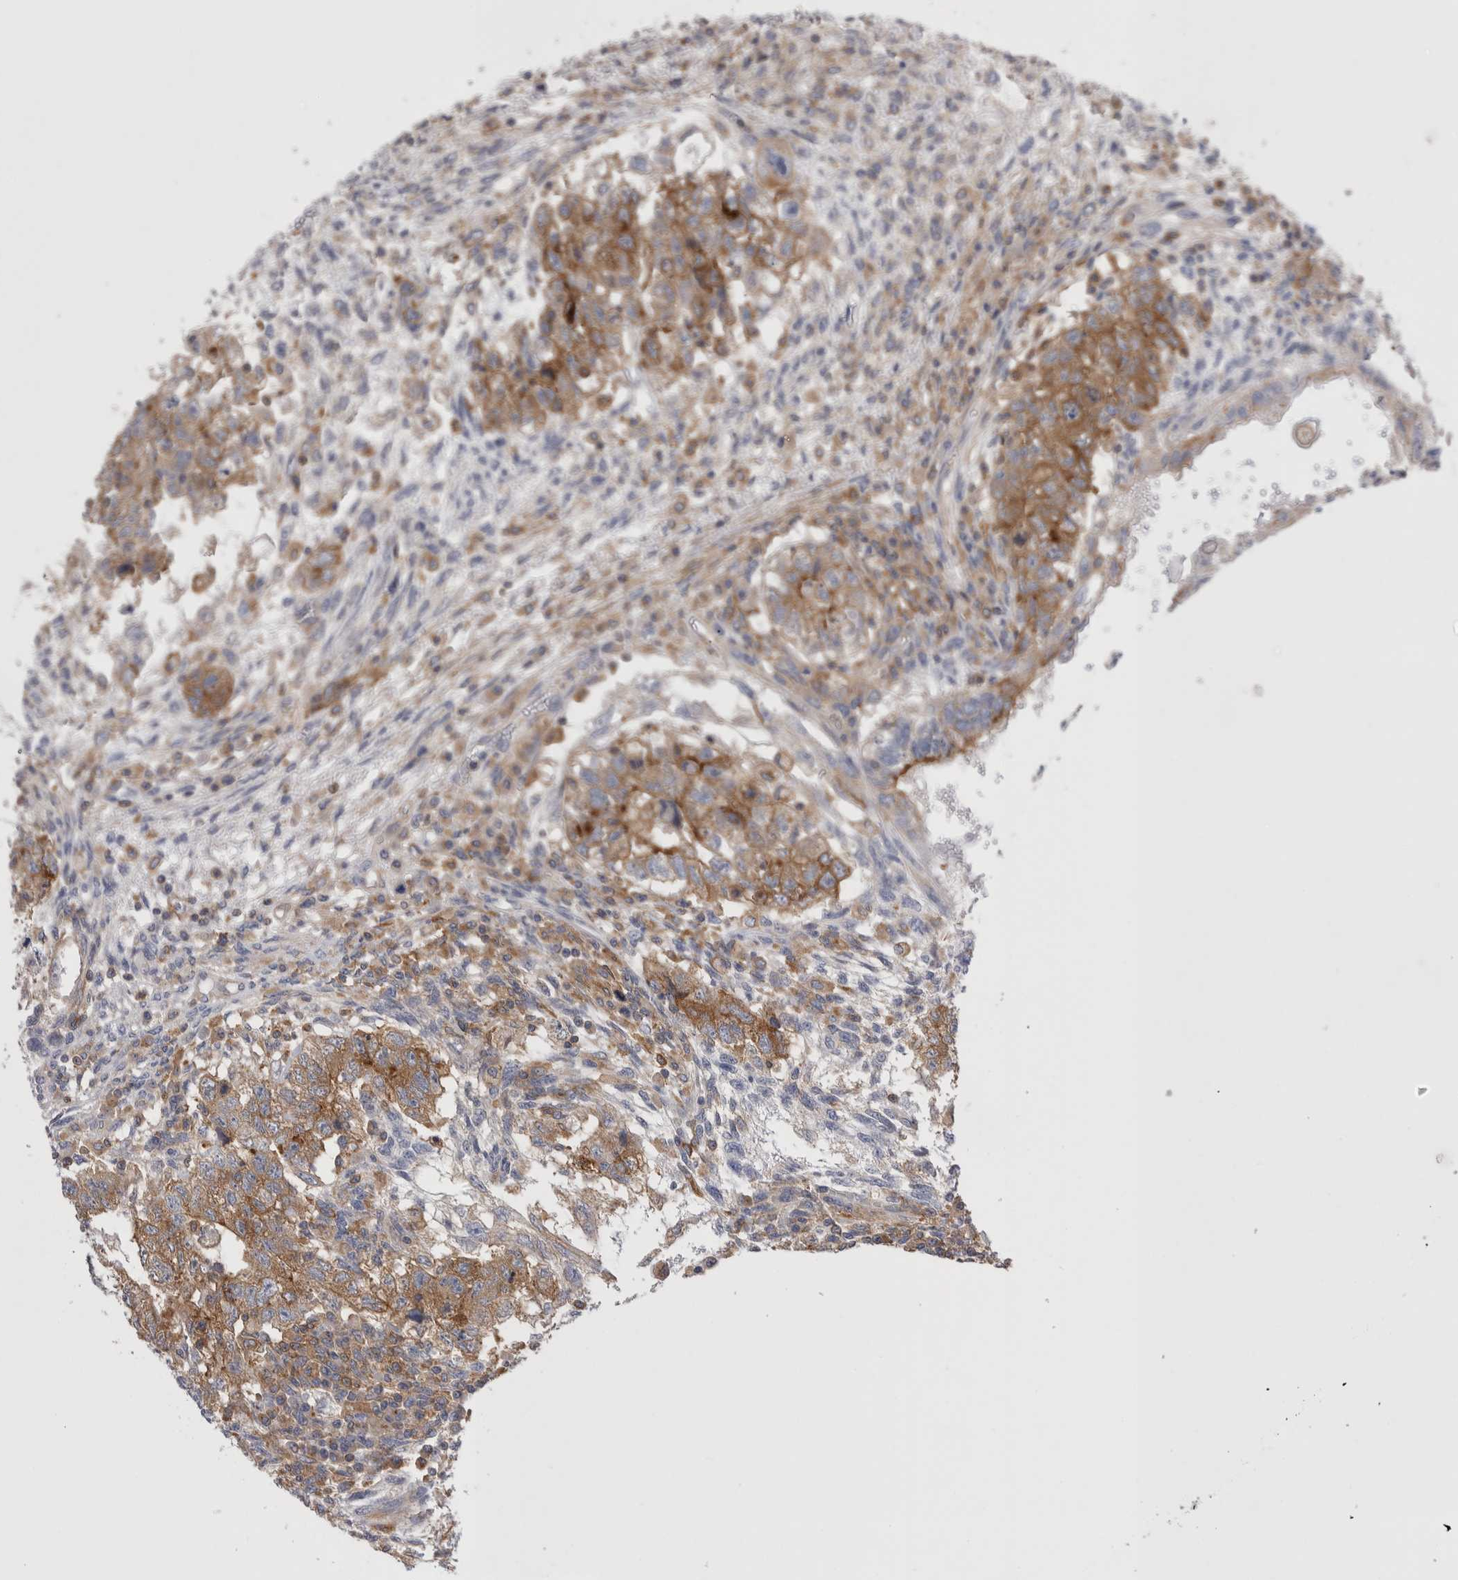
{"staining": {"intensity": "moderate", "quantity": ">75%", "location": "cytoplasmic/membranous"}, "tissue": "testis cancer", "cell_type": "Tumor cells", "image_type": "cancer", "snomed": [{"axis": "morphology", "description": "Normal tissue, NOS"}, {"axis": "morphology", "description": "Carcinoma, Embryonal, NOS"}, {"axis": "topography", "description": "Testis"}], "caption": "Protein expression analysis of human testis cancer (embryonal carcinoma) reveals moderate cytoplasmic/membranous positivity in approximately >75% of tumor cells. Nuclei are stained in blue.", "gene": "RAB11FIP1", "patient": {"sex": "male", "age": 36}}